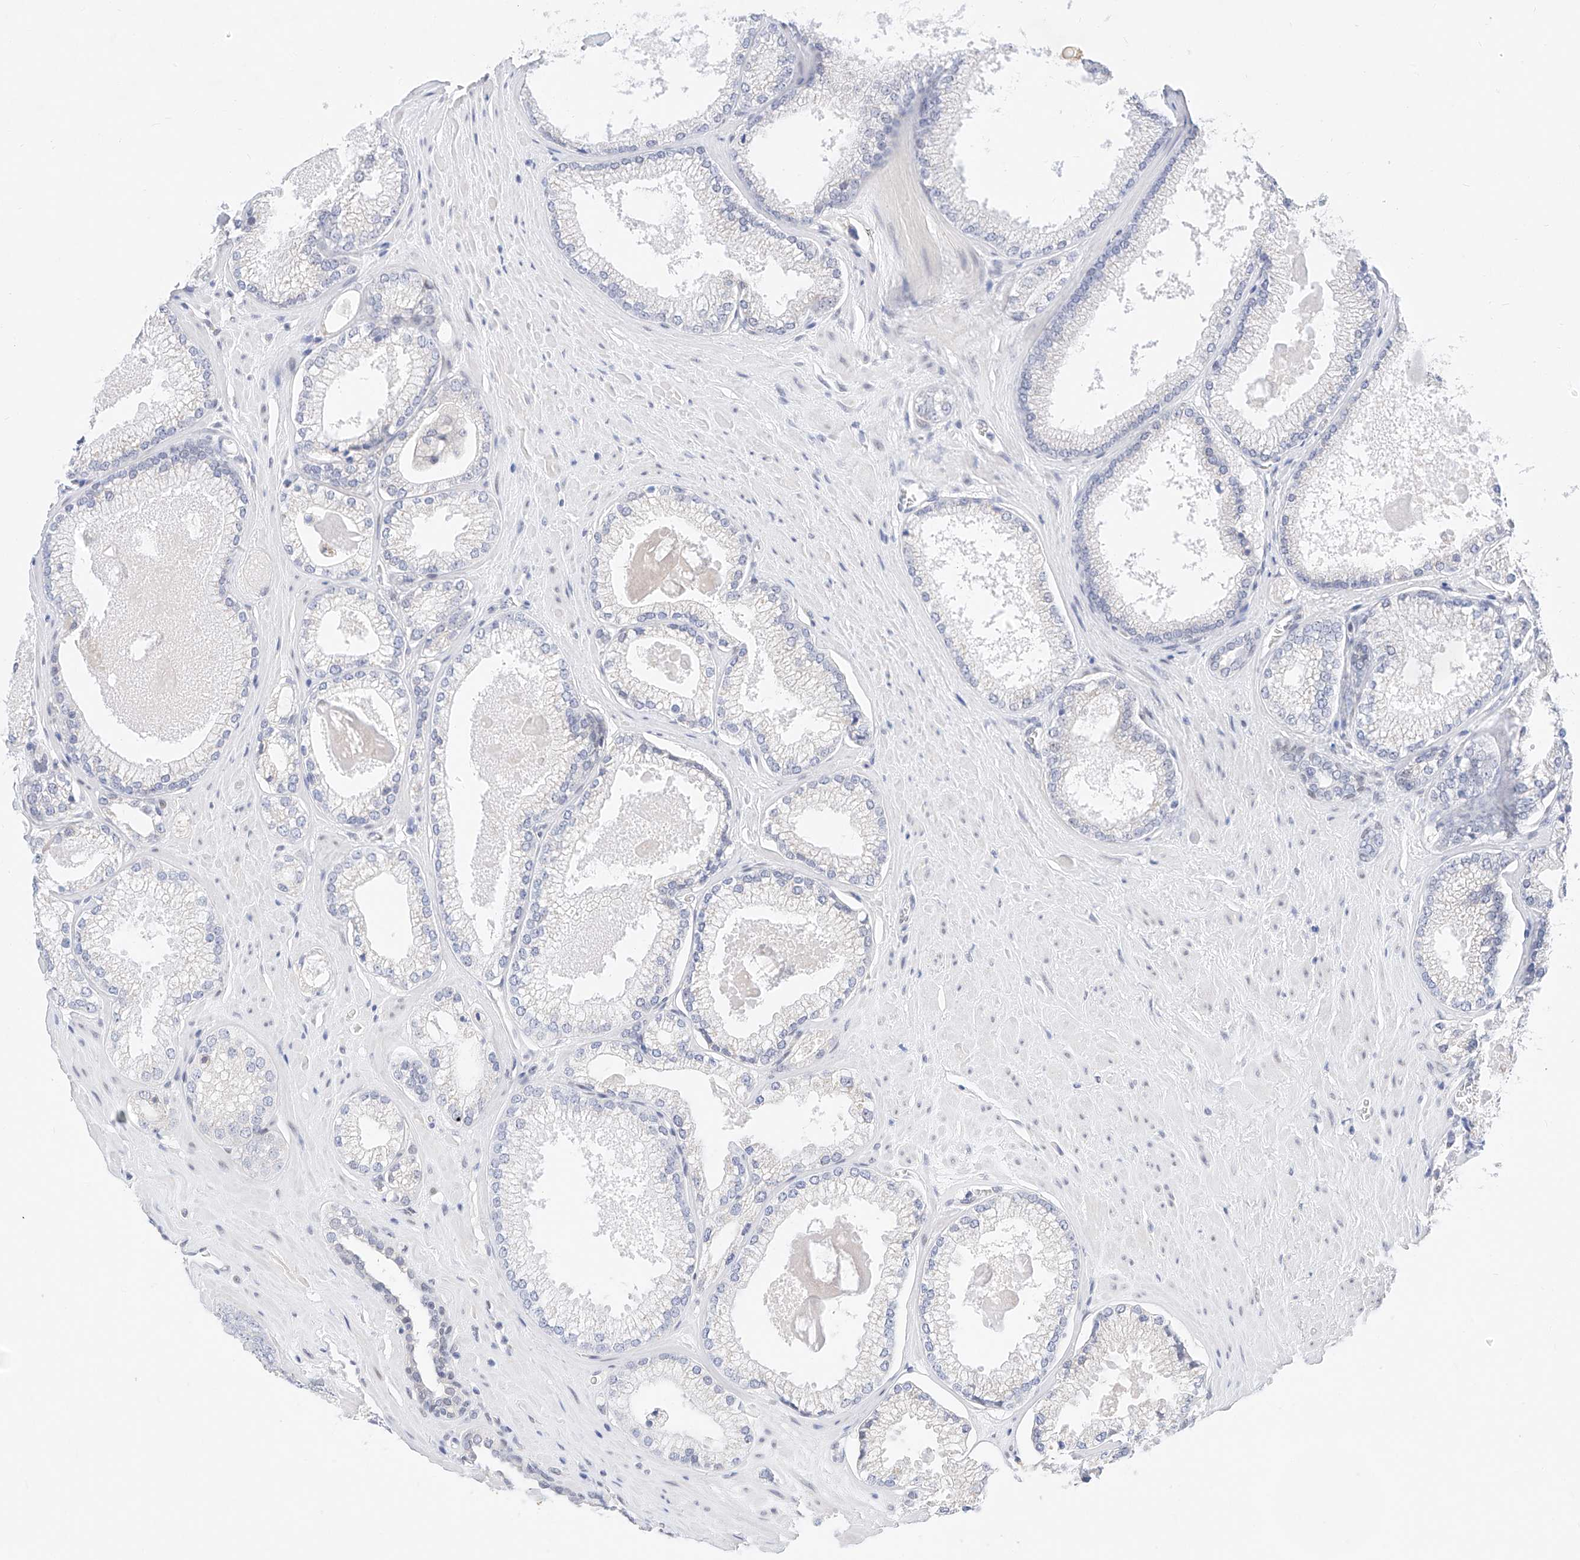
{"staining": {"intensity": "negative", "quantity": "none", "location": "none"}, "tissue": "prostate cancer", "cell_type": "Tumor cells", "image_type": "cancer", "snomed": [{"axis": "morphology", "description": "Adenocarcinoma, Low grade"}, {"axis": "topography", "description": "Prostate"}], "caption": "Prostate cancer was stained to show a protein in brown. There is no significant expression in tumor cells. The staining is performed using DAB brown chromogen with nuclei counter-stained in using hematoxylin.", "gene": "KCNJ1", "patient": {"sex": "male", "age": 62}}